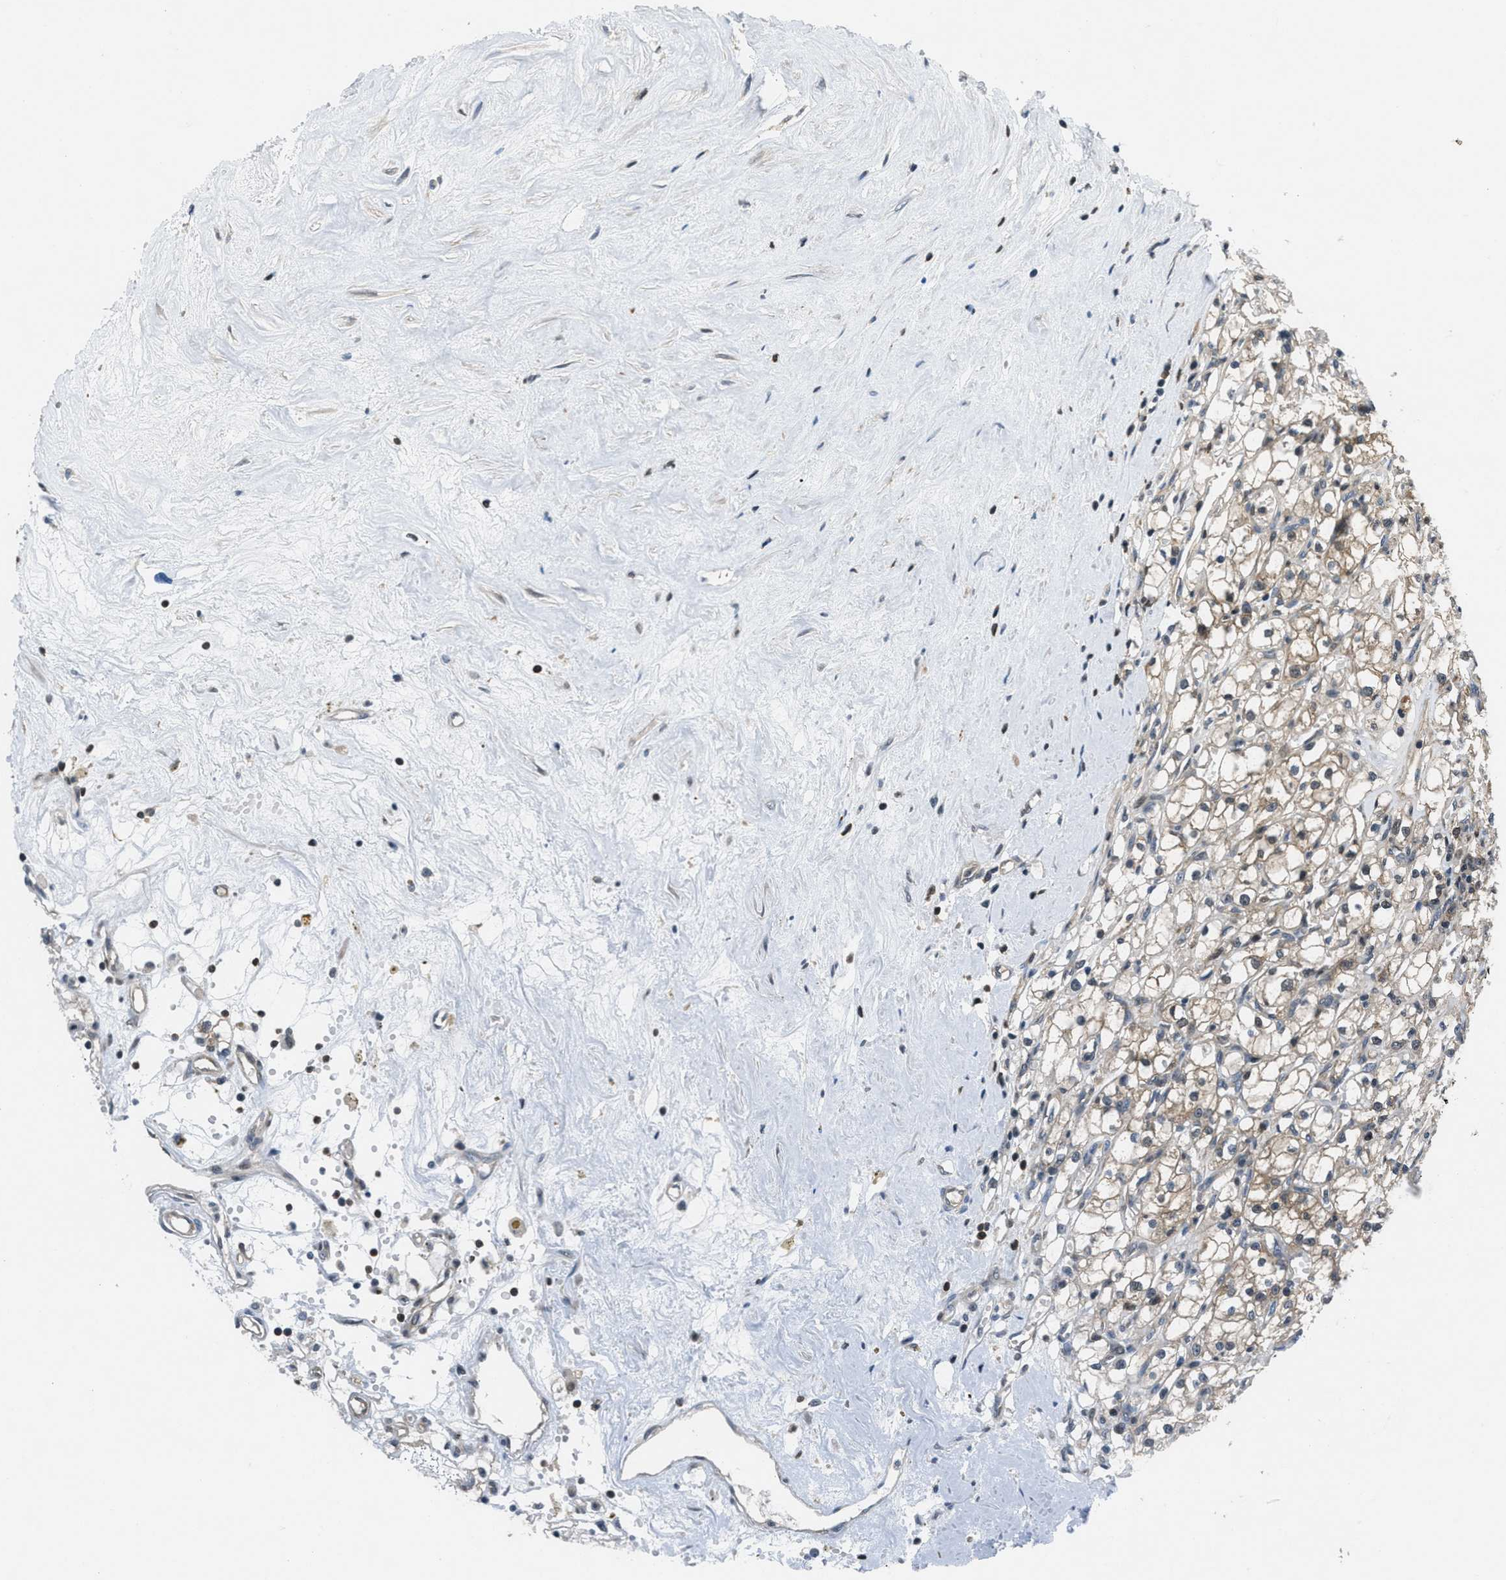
{"staining": {"intensity": "weak", "quantity": "25%-75%", "location": "cytoplasmic/membranous"}, "tissue": "renal cancer", "cell_type": "Tumor cells", "image_type": "cancer", "snomed": [{"axis": "morphology", "description": "Adenocarcinoma, NOS"}, {"axis": "topography", "description": "Kidney"}], "caption": "Protein expression analysis of human renal adenocarcinoma reveals weak cytoplasmic/membranous positivity in about 25%-75% of tumor cells.", "gene": "PIP5K1C", "patient": {"sex": "male", "age": 56}}